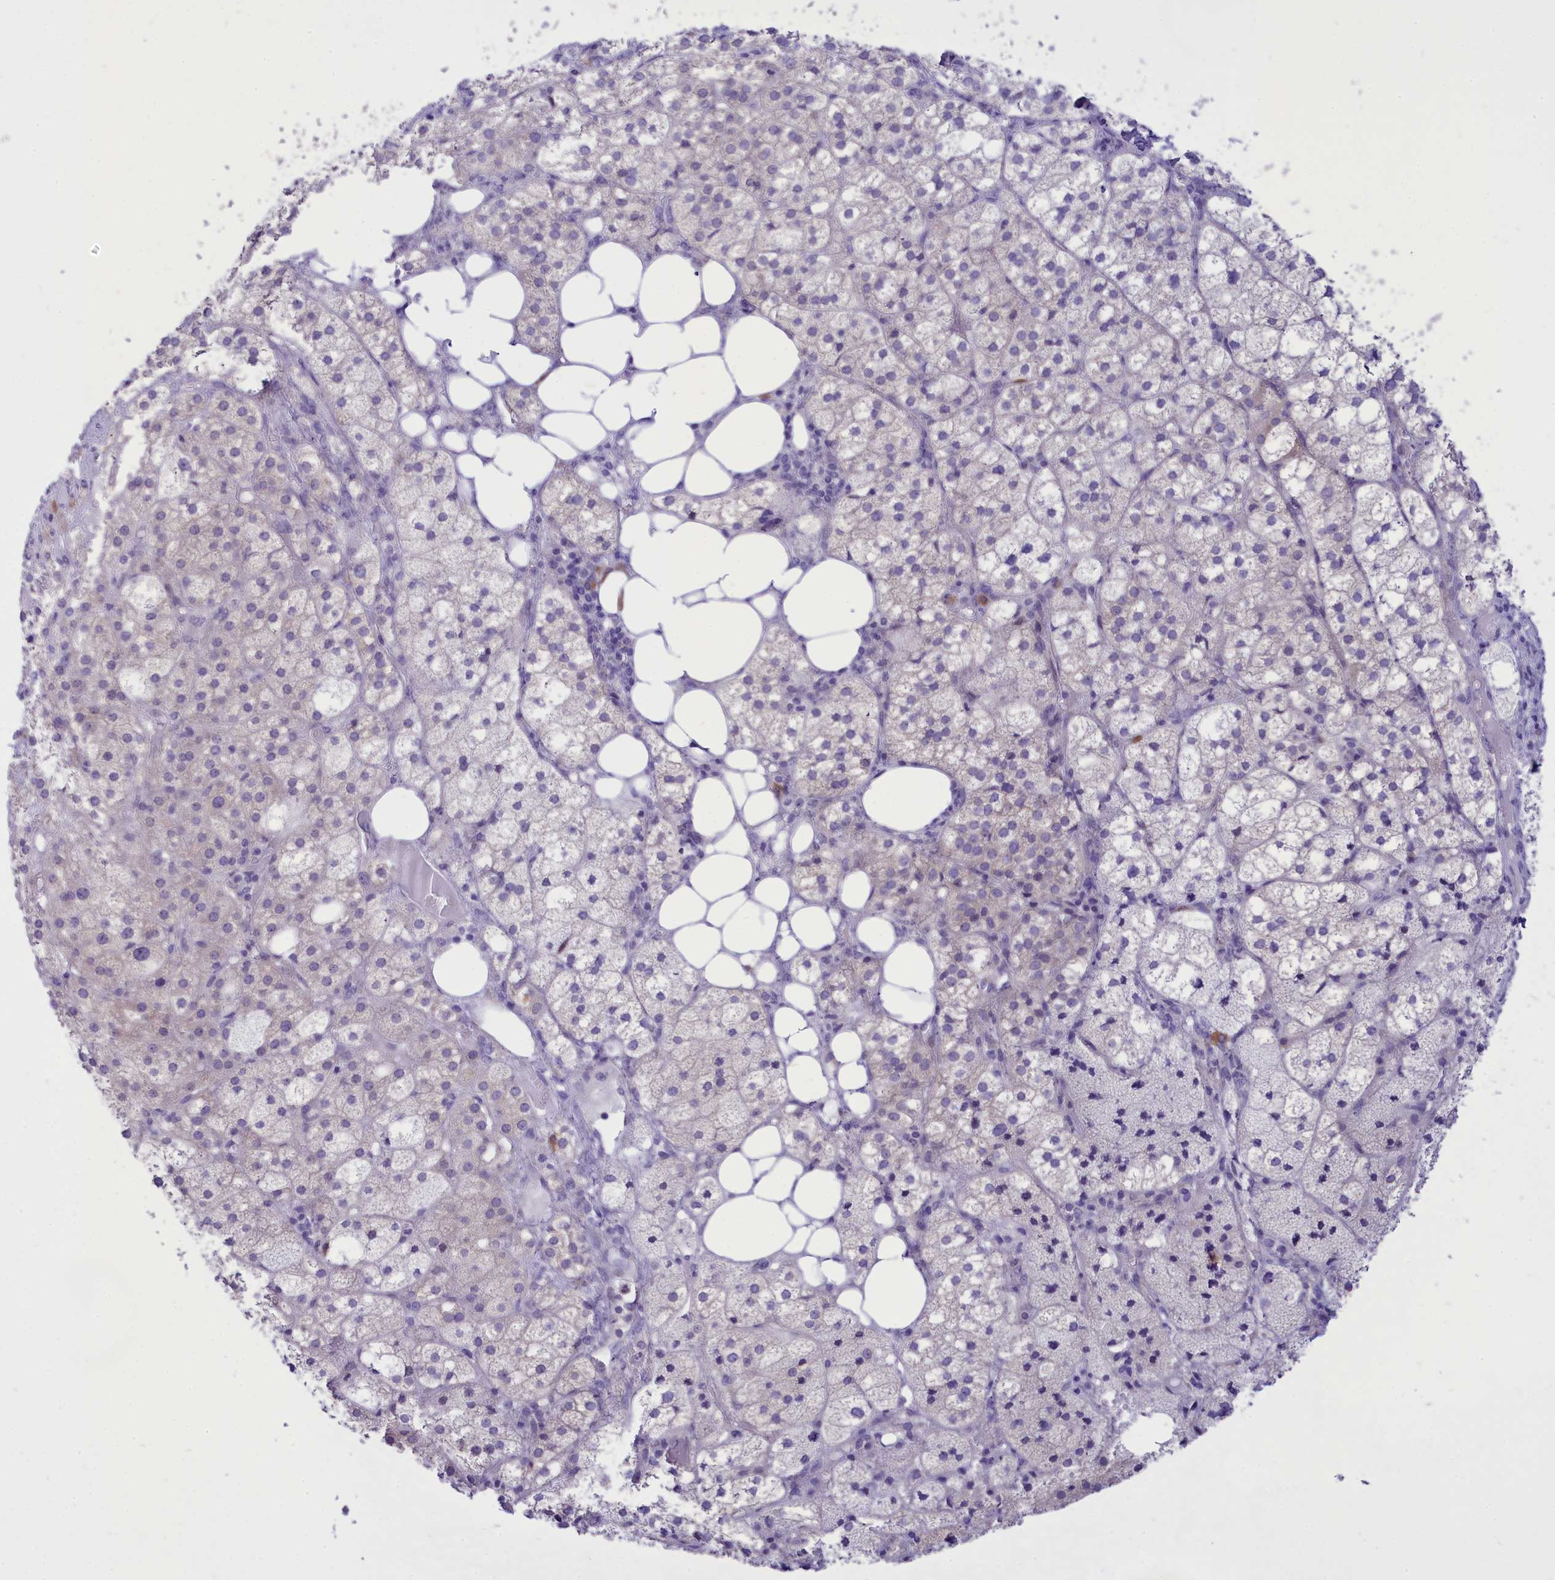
{"staining": {"intensity": "negative", "quantity": "none", "location": "none"}, "tissue": "adrenal gland", "cell_type": "Glandular cells", "image_type": "normal", "snomed": [{"axis": "morphology", "description": "Normal tissue, NOS"}, {"axis": "topography", "description": "Adrenal gland"}], "caption": "Immunohistochemistry (IHC) of normal human adrenal gland exhibits no staining in glandular cells. (IHC, brightfield microscopy, high magnification).", "gene": "DCAF16", "patient": {"sex": "female", "age": 61}}